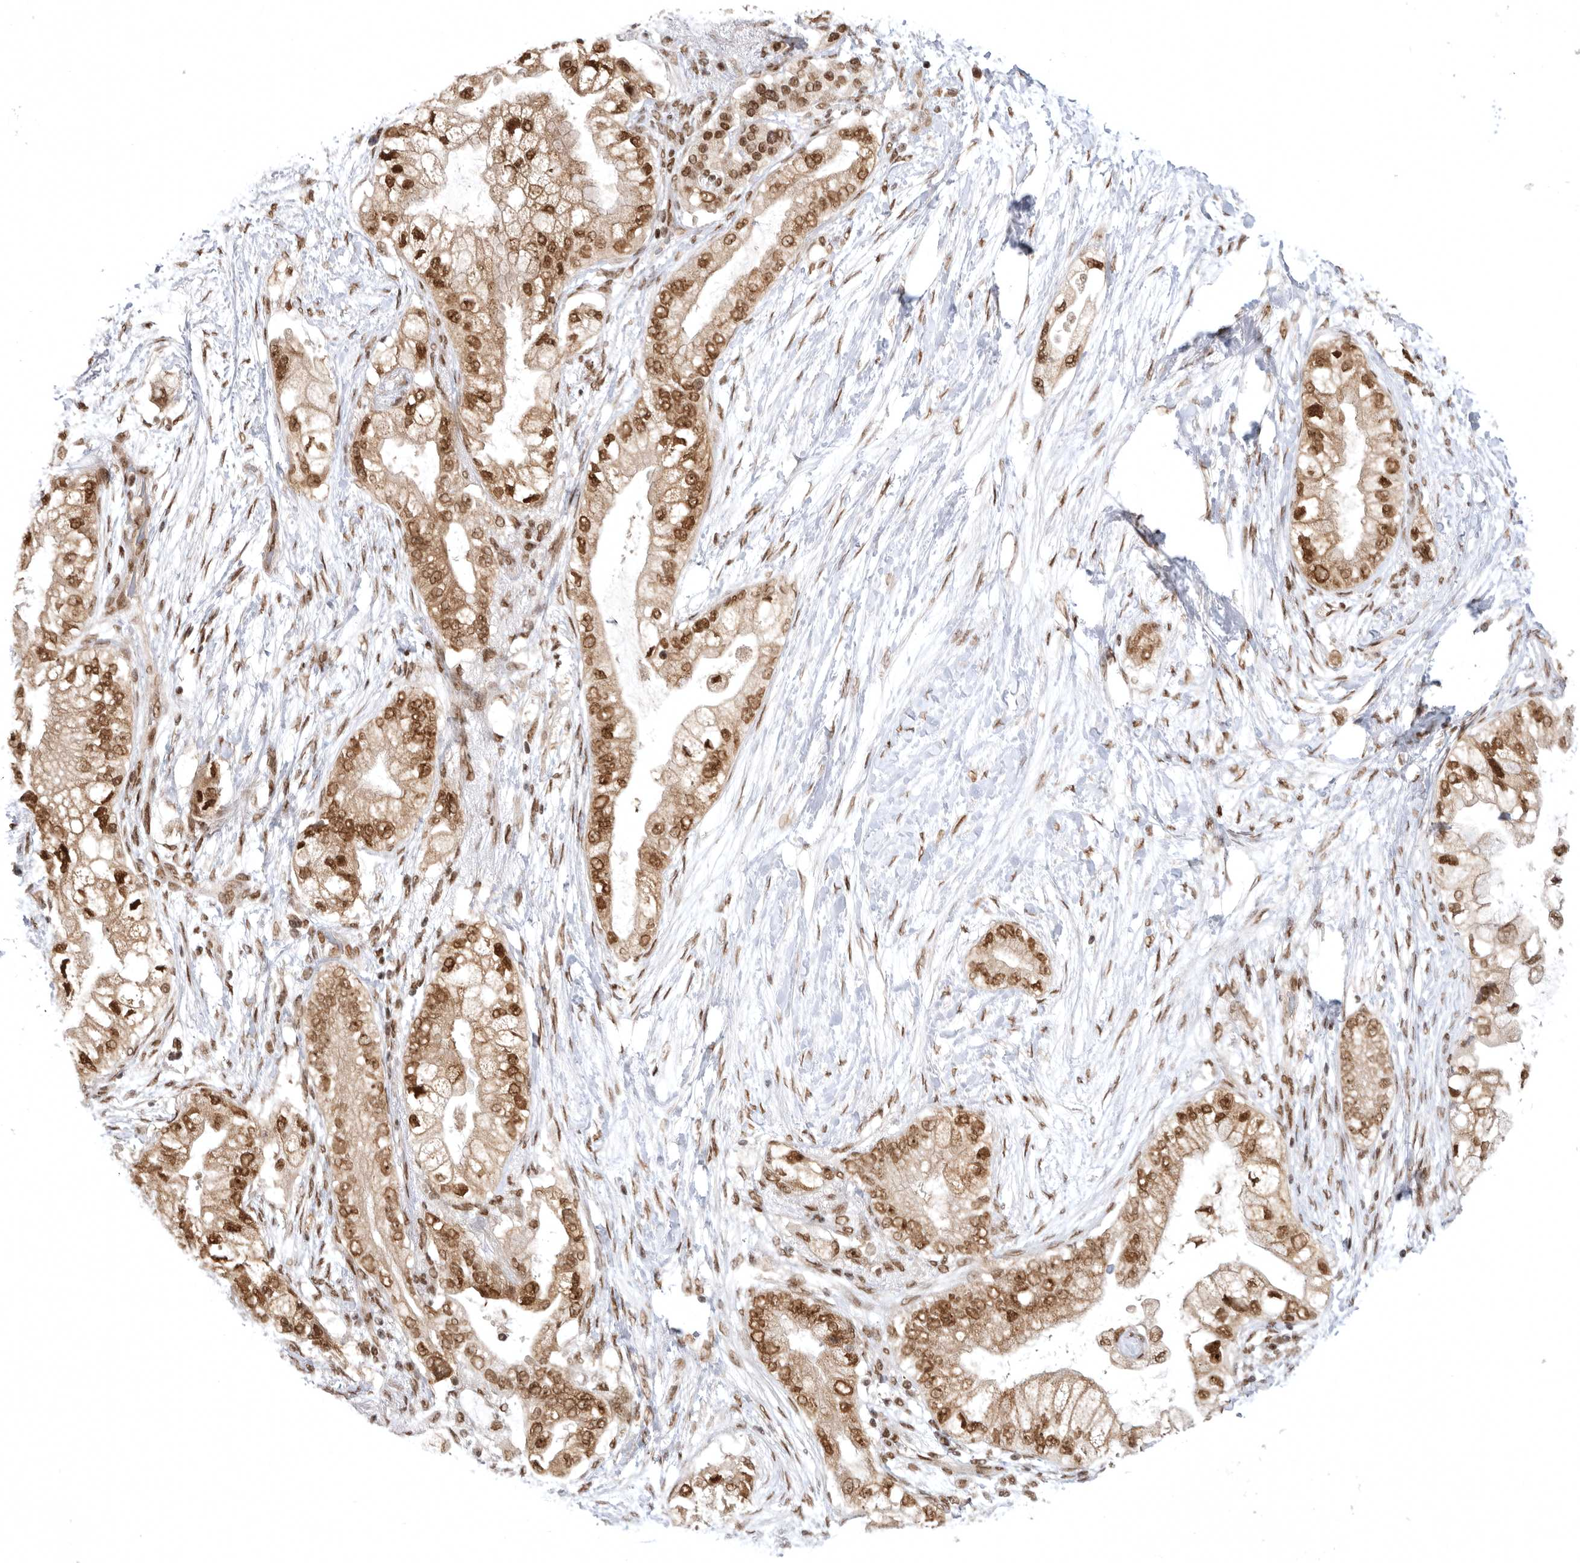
{"staining": {"intensity": "strong", "quantity": ">75%", "location": "cytoplasmic/membranous,nuclear"}, "tissue": "pancreatic cancer", "cell_type": "Tumor cells", "image_type": "cancer", "snomed": [{"axis": "morphology", "description": "Adenocarcinoma, NOS"}, {"axis": "topography", "description": "Pancreas"}], "caption": "Immunohistochemistry (DAB) staining of pancreatic adenocarcinoma exhibits strong cytoplasmic/membranous and nuclear protein staining in approximately >75% of tumor cells.", "gene": "ZNF830", "patient": {"sex": "male", "age": 53}}